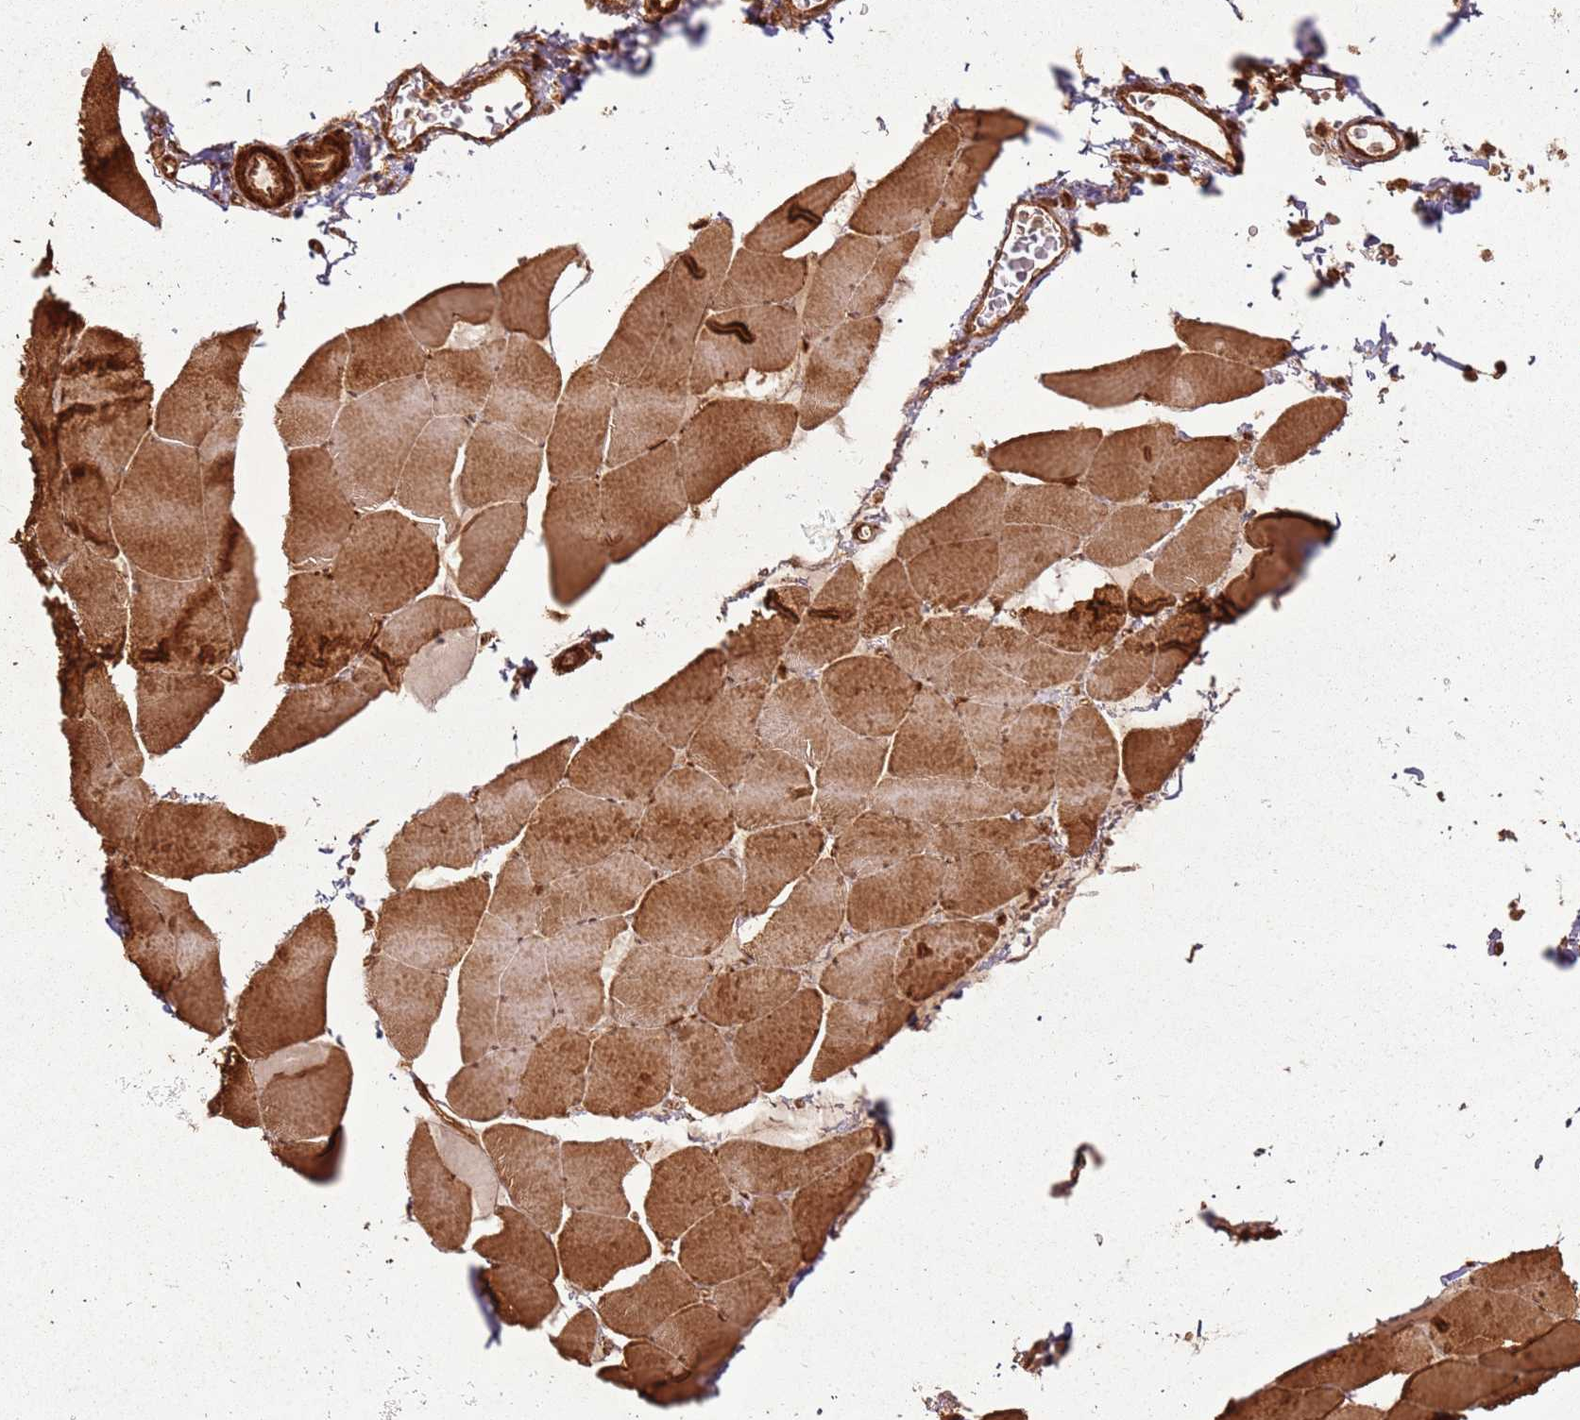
{"staining": {"intensity": "strong", "quantity": ">75%", "location": "cytoplasmic/membranous"}, "tissue": "skeletal muscle", "cell_type": "Myocytes", "image_type": "normal", "snomed": [{"axis": "morphology", "description": "Normal tissue, NOS"}, {"axis": "topography", "description": "Skeletal muscle"}, {"axis": "topography", "description": "Head-Neck"}], "caption": "This image demonstrates immunohistochemistry (IHC) staining of benign skeletal muscle, with high strong cytoplasmic/membranous expression in about >75% of myocytes.", "gene": "MRPS6", "patient": {"sex": "male", "age": 66}}